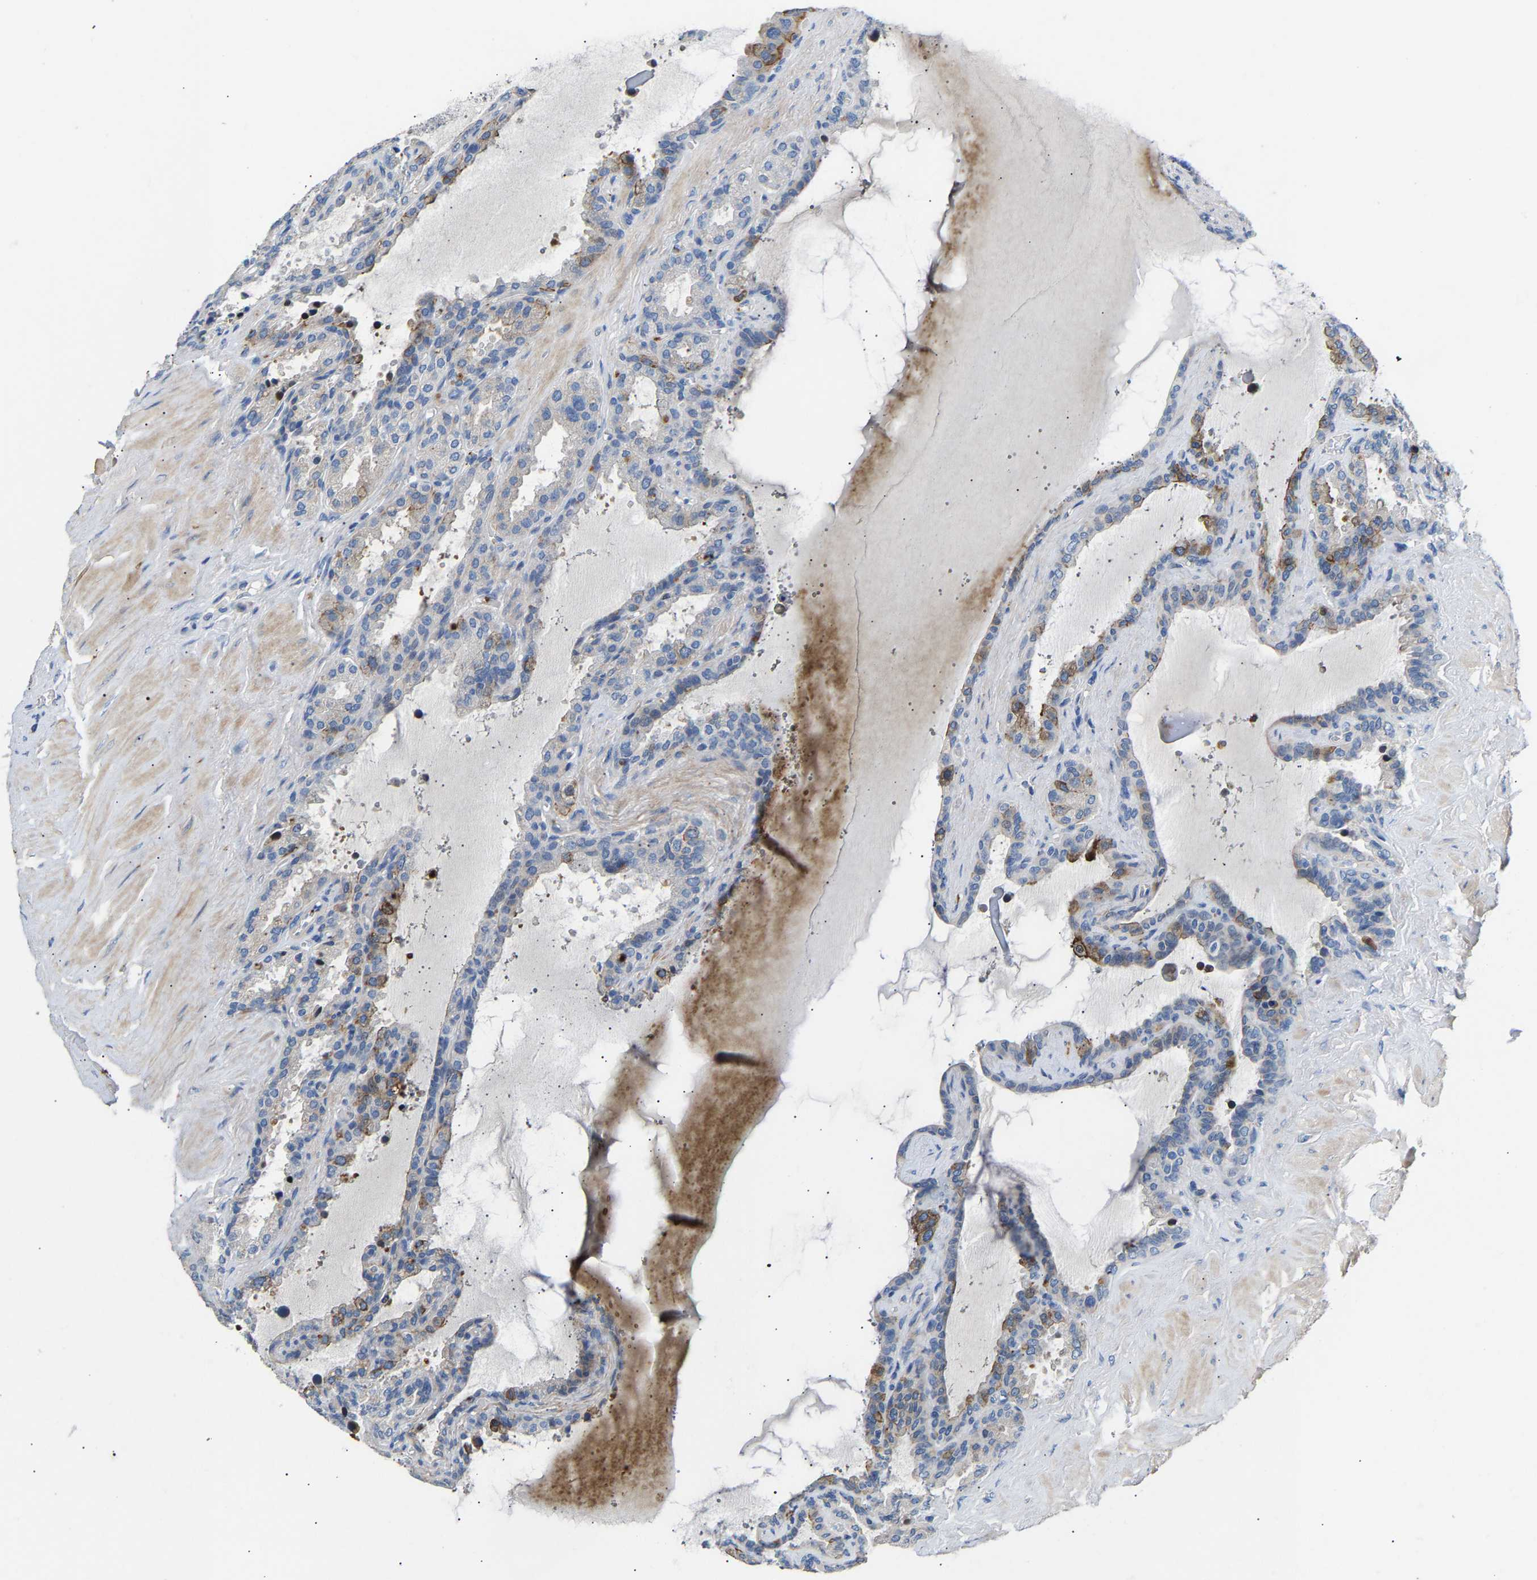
{"staining": {"intensity": "moderate", "quantity": "<25%", "location": "cytoplasmic/membranous"}, "tissue": "seminal vesicle", "cell_type": "Glandular cells", "image_type": "normal", "snomed": [{"axis": "morphology", "description": "Normal tissue, NOS"}, {"axis": "topography", "description": "Seminal veicle"}], "caption": "A brown stain labels moderate cytoplasmic/membranous expression of a protein in glandular cells of normal human seminal vesicle. The staining was performed using DAB, with brown indicating positive protein expression. Nuclei are stained blue with hematoxylin.", "gene": "CCDC171", "patient": {"sex": "male", "age": 46}}